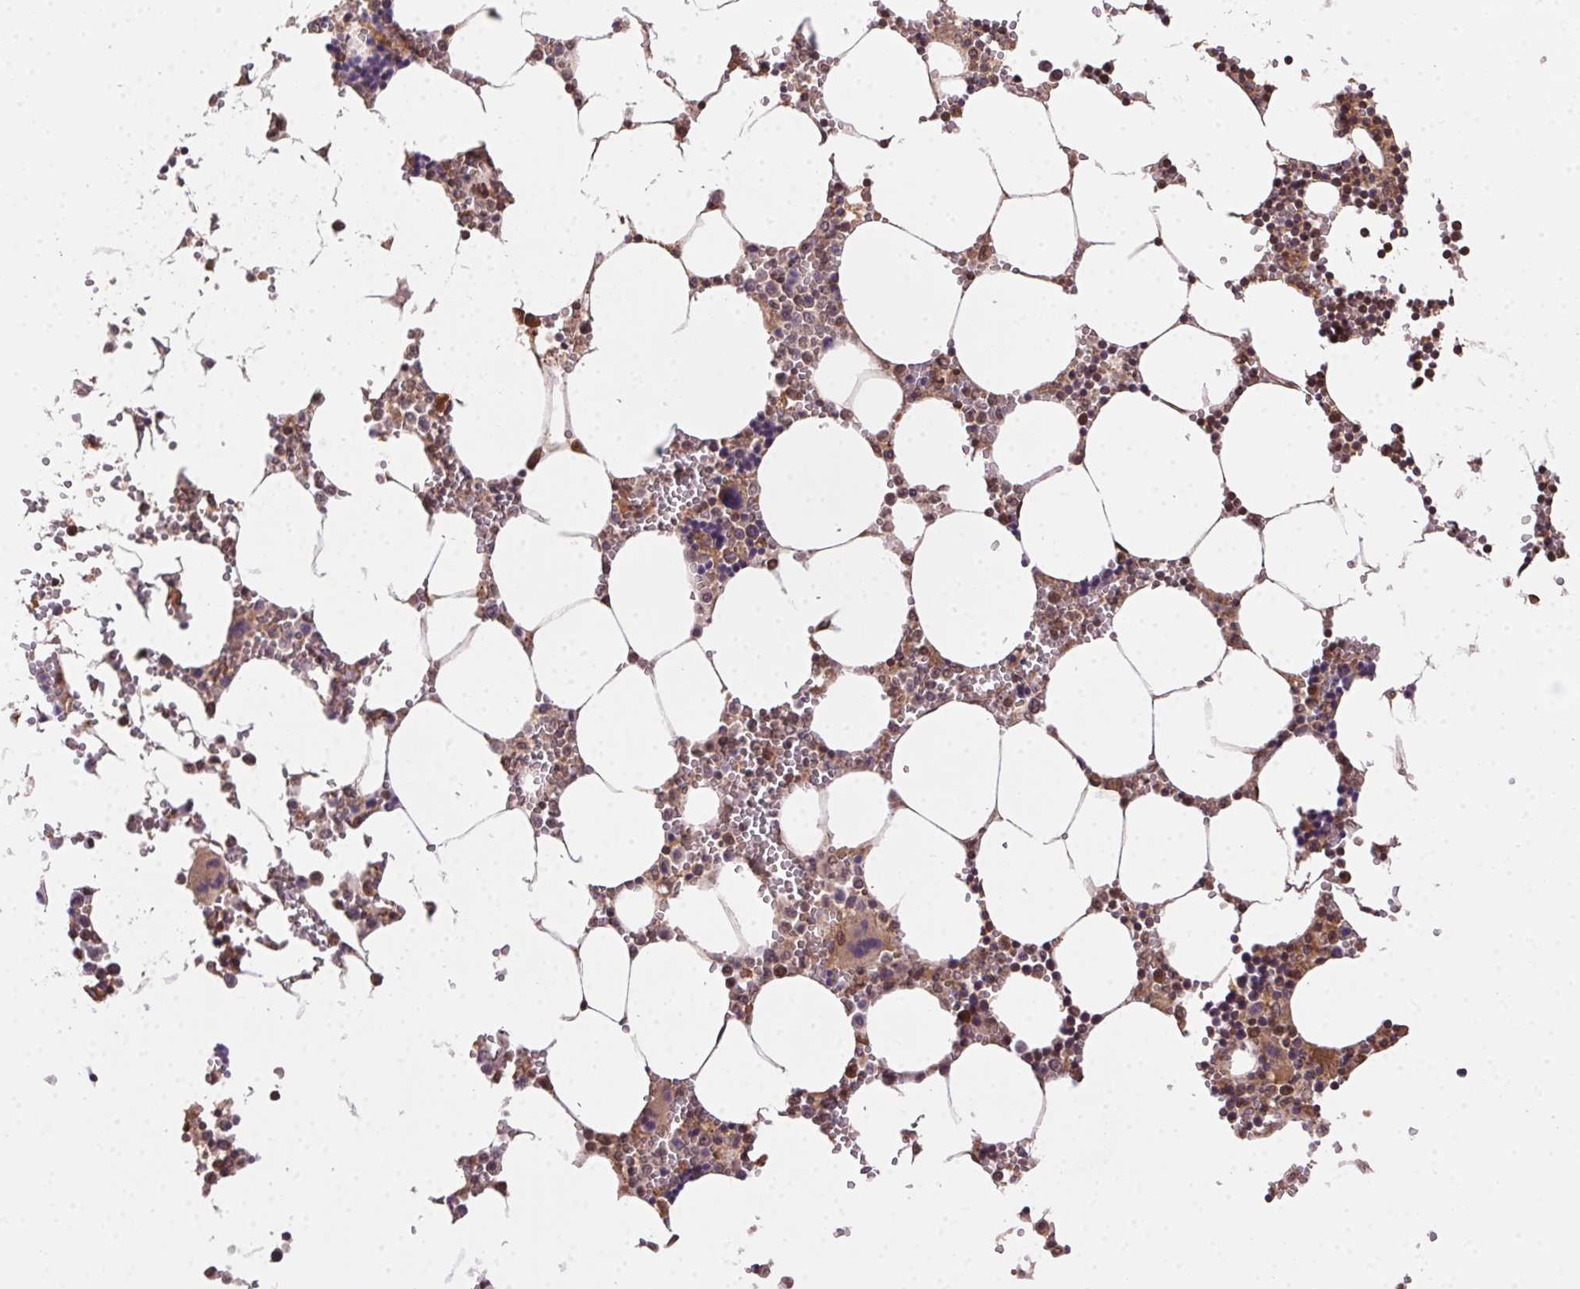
{"staining": {"intensity": "weak", "quantity": ">75%", "location": "cytoplasmic/membranous,nuclear"}, "tissue": "bone marrow", "cell_type": "Hematopoietic cells", "image_type": "normal", "snomed": [{"axis": "morphology", "description": "Normal tissue, NOS"}, {"axis": "topography", "description": "Bone marrow"}], "caption": "Immunohistochemistry (DAB (3,3'-diaminobenzidine)) staining of unremarkable bone marrow shows weak cytoplasmic/membranous,nuclear protein expression in approximately >75% of hematopoietic cells.", "gene": "MEX3D", "patient": {"sex": "male", "age": 54}}